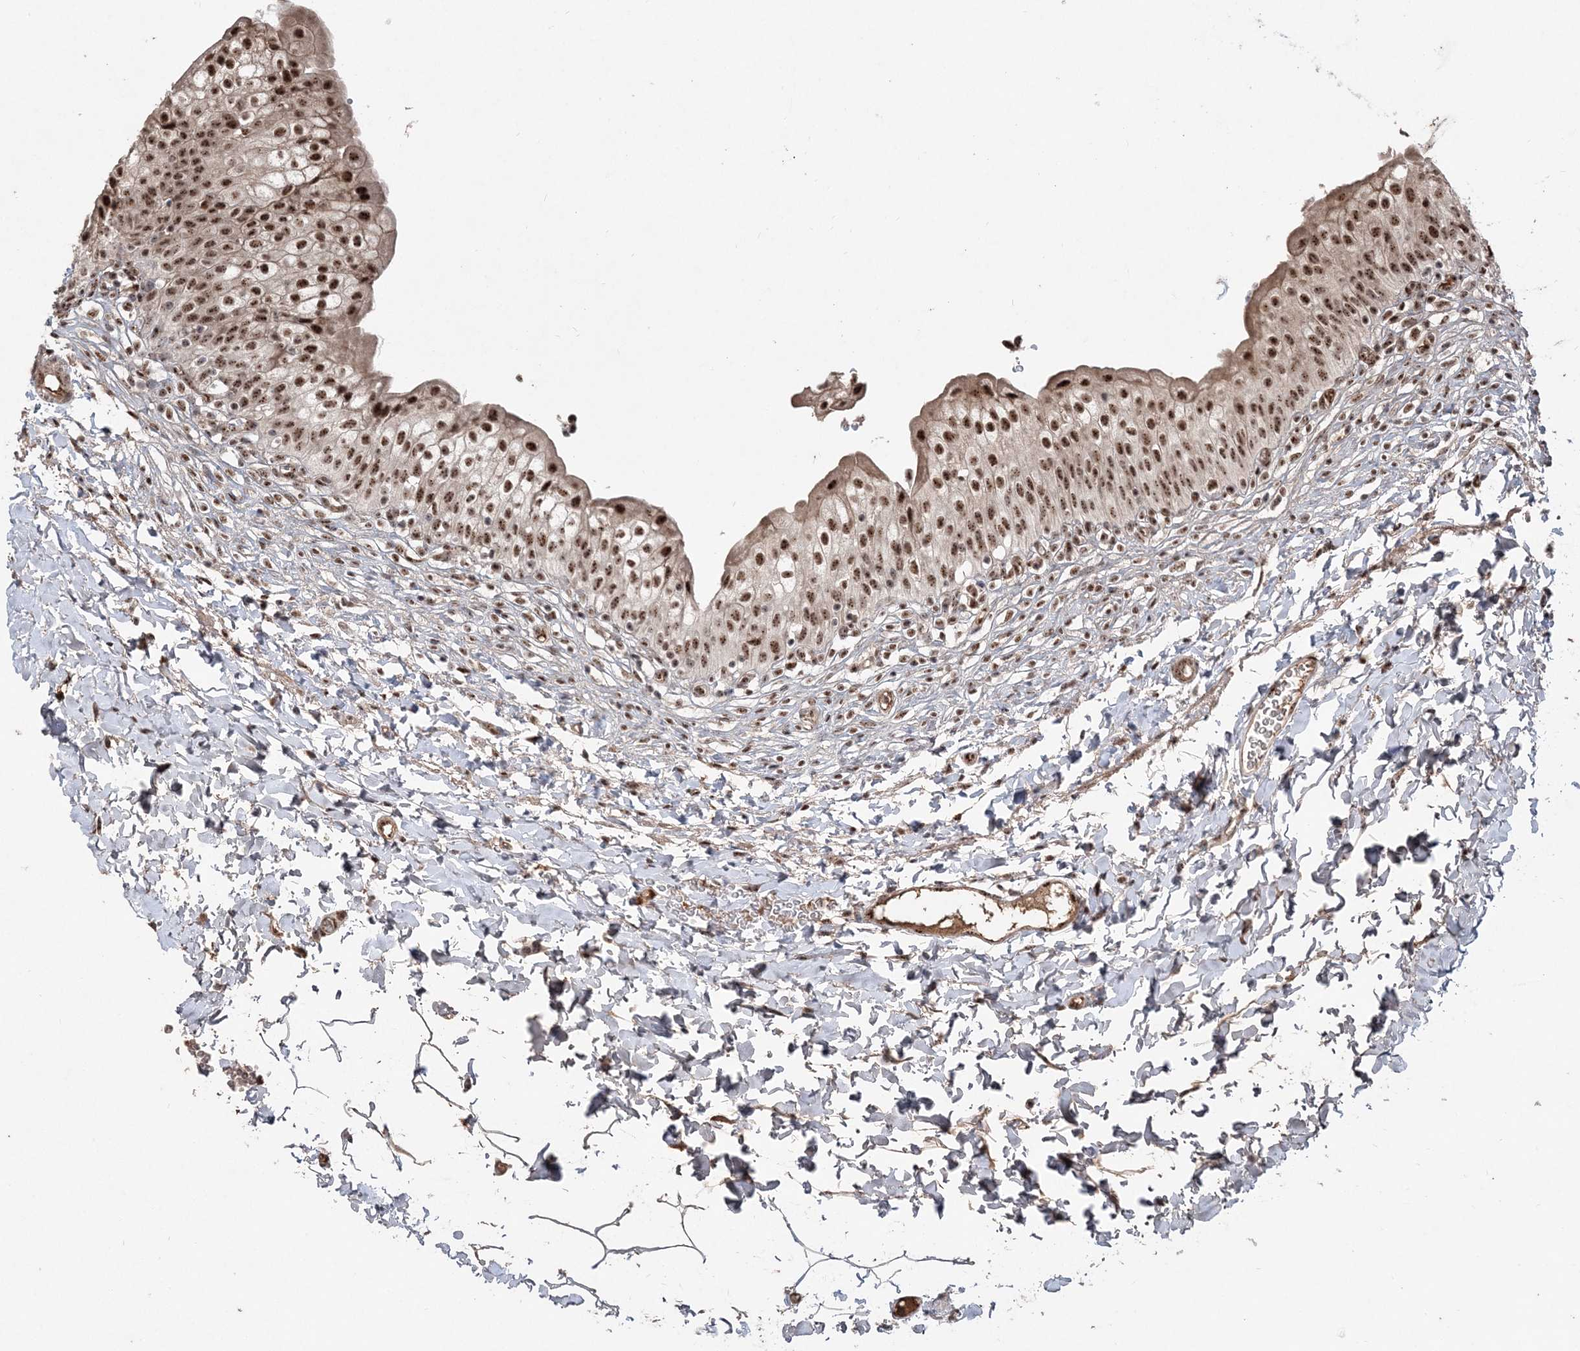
{"staining": {"intensity": "strong", "quantity": ">75%", "location": "nuclear"}, "tissue": "urinary bladder", "cell_type": "Urothelial cells", "image_type": "normal", "snomed": [{"axis": "morphology", "description": "Normal tissue, NOS"}, {"axis": "topography", "description": "Urinary bladder"}], "caption": "Immunohistochemistry photomicrograph of benign urinary bladder stained for a protein (brown), which exhibits high levels of strong nuclear positivity in about >75% of urothelial cells.", "gene": "RBM17", "patient": {"sex": "male", "age": 55}}